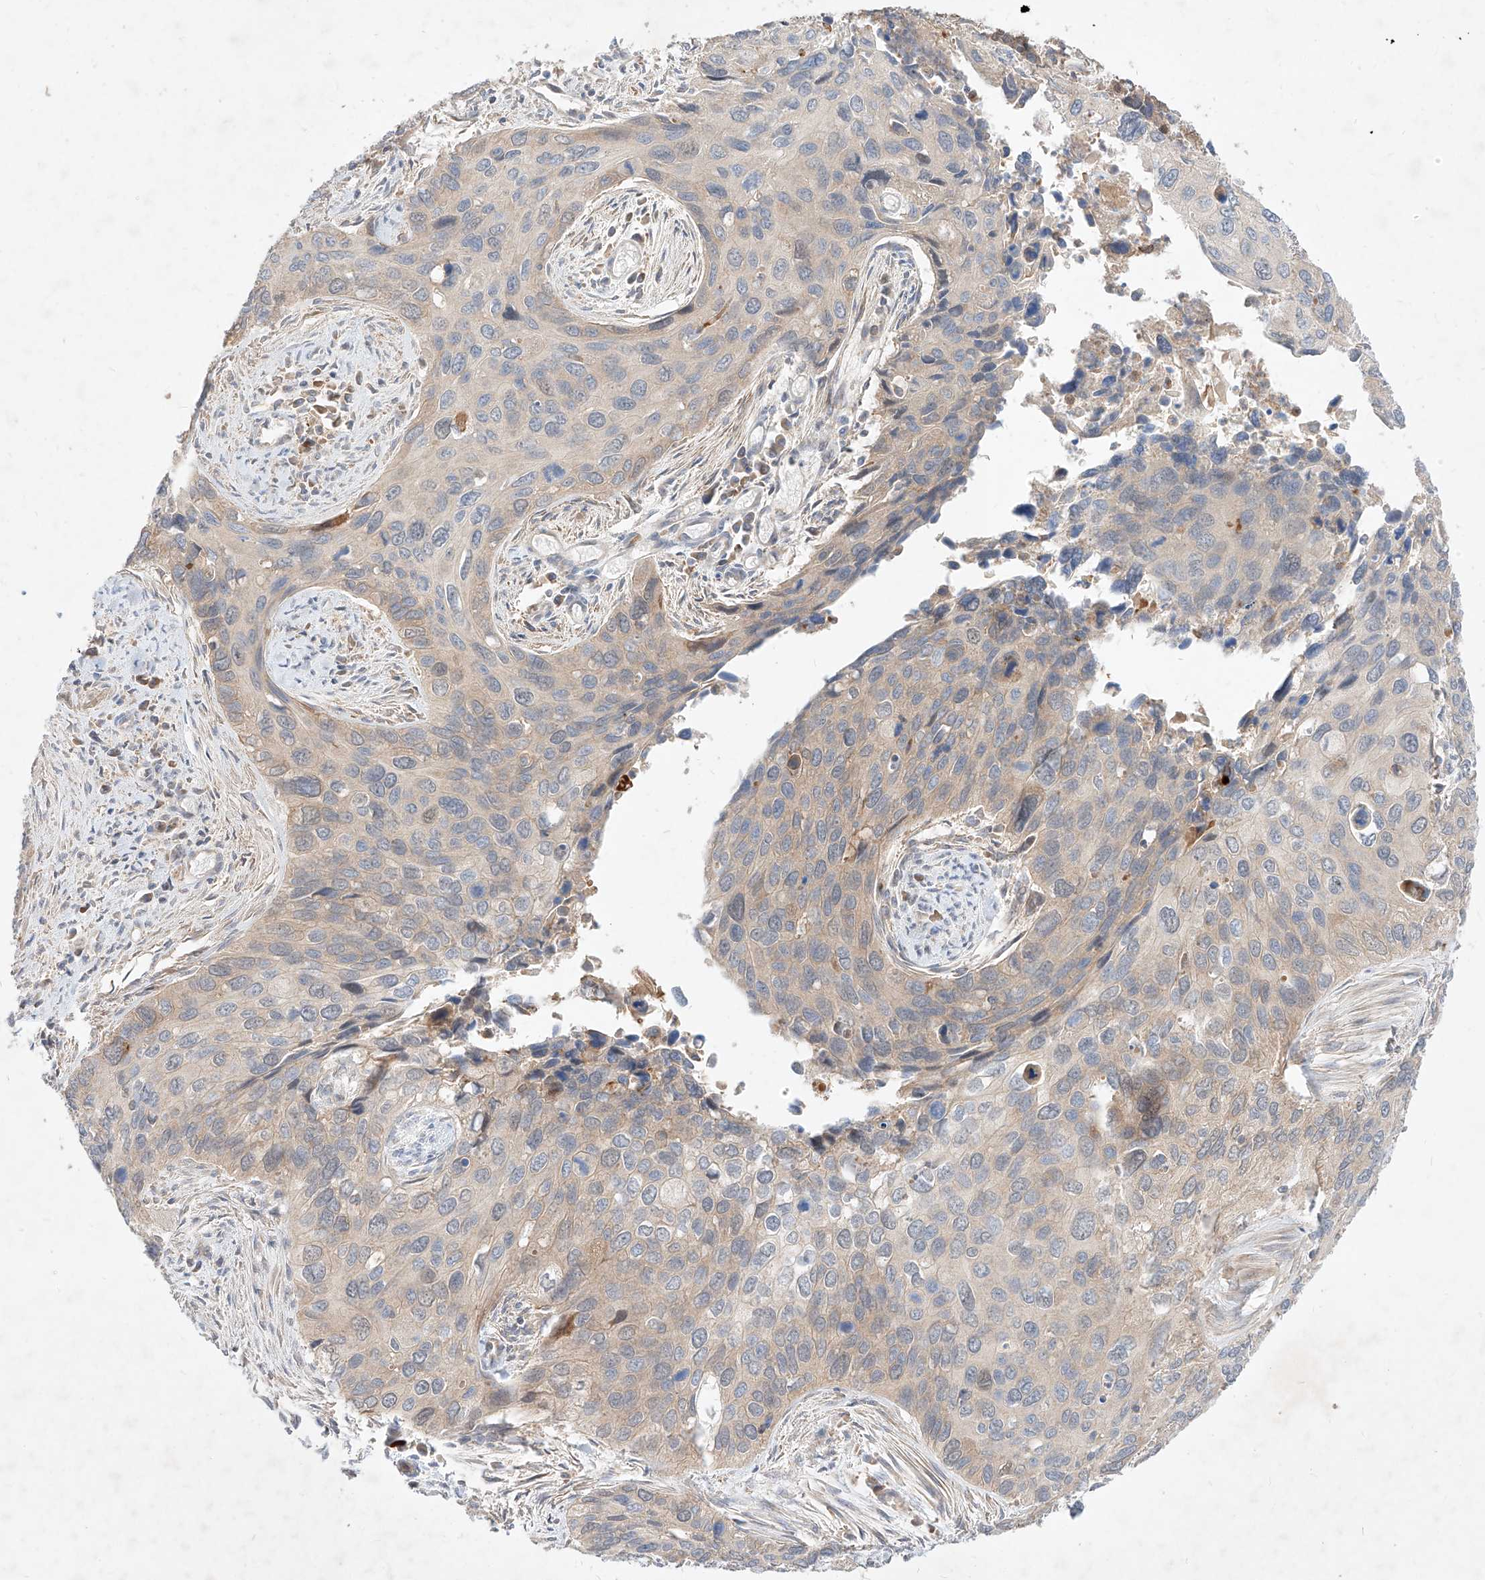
{"staining": {"intensity": "negative", "quantity": "none", "location": "none"}, "tissue": "cervical cancer", "cell_type": "Tumor cells", "image_type": "cancer", "snomed": [{"axis": "morphology", "description": "Squamous cell carcinoma, NOS"}, {"axis": "topography", "description": "Cervix"}], "caption": "An image of cervical squamous cell carcinoma stained for a protein displays no brown staining in tumor cells.", "gene": "TSNAX", "patient": {"sex": "female", "age": 55}}